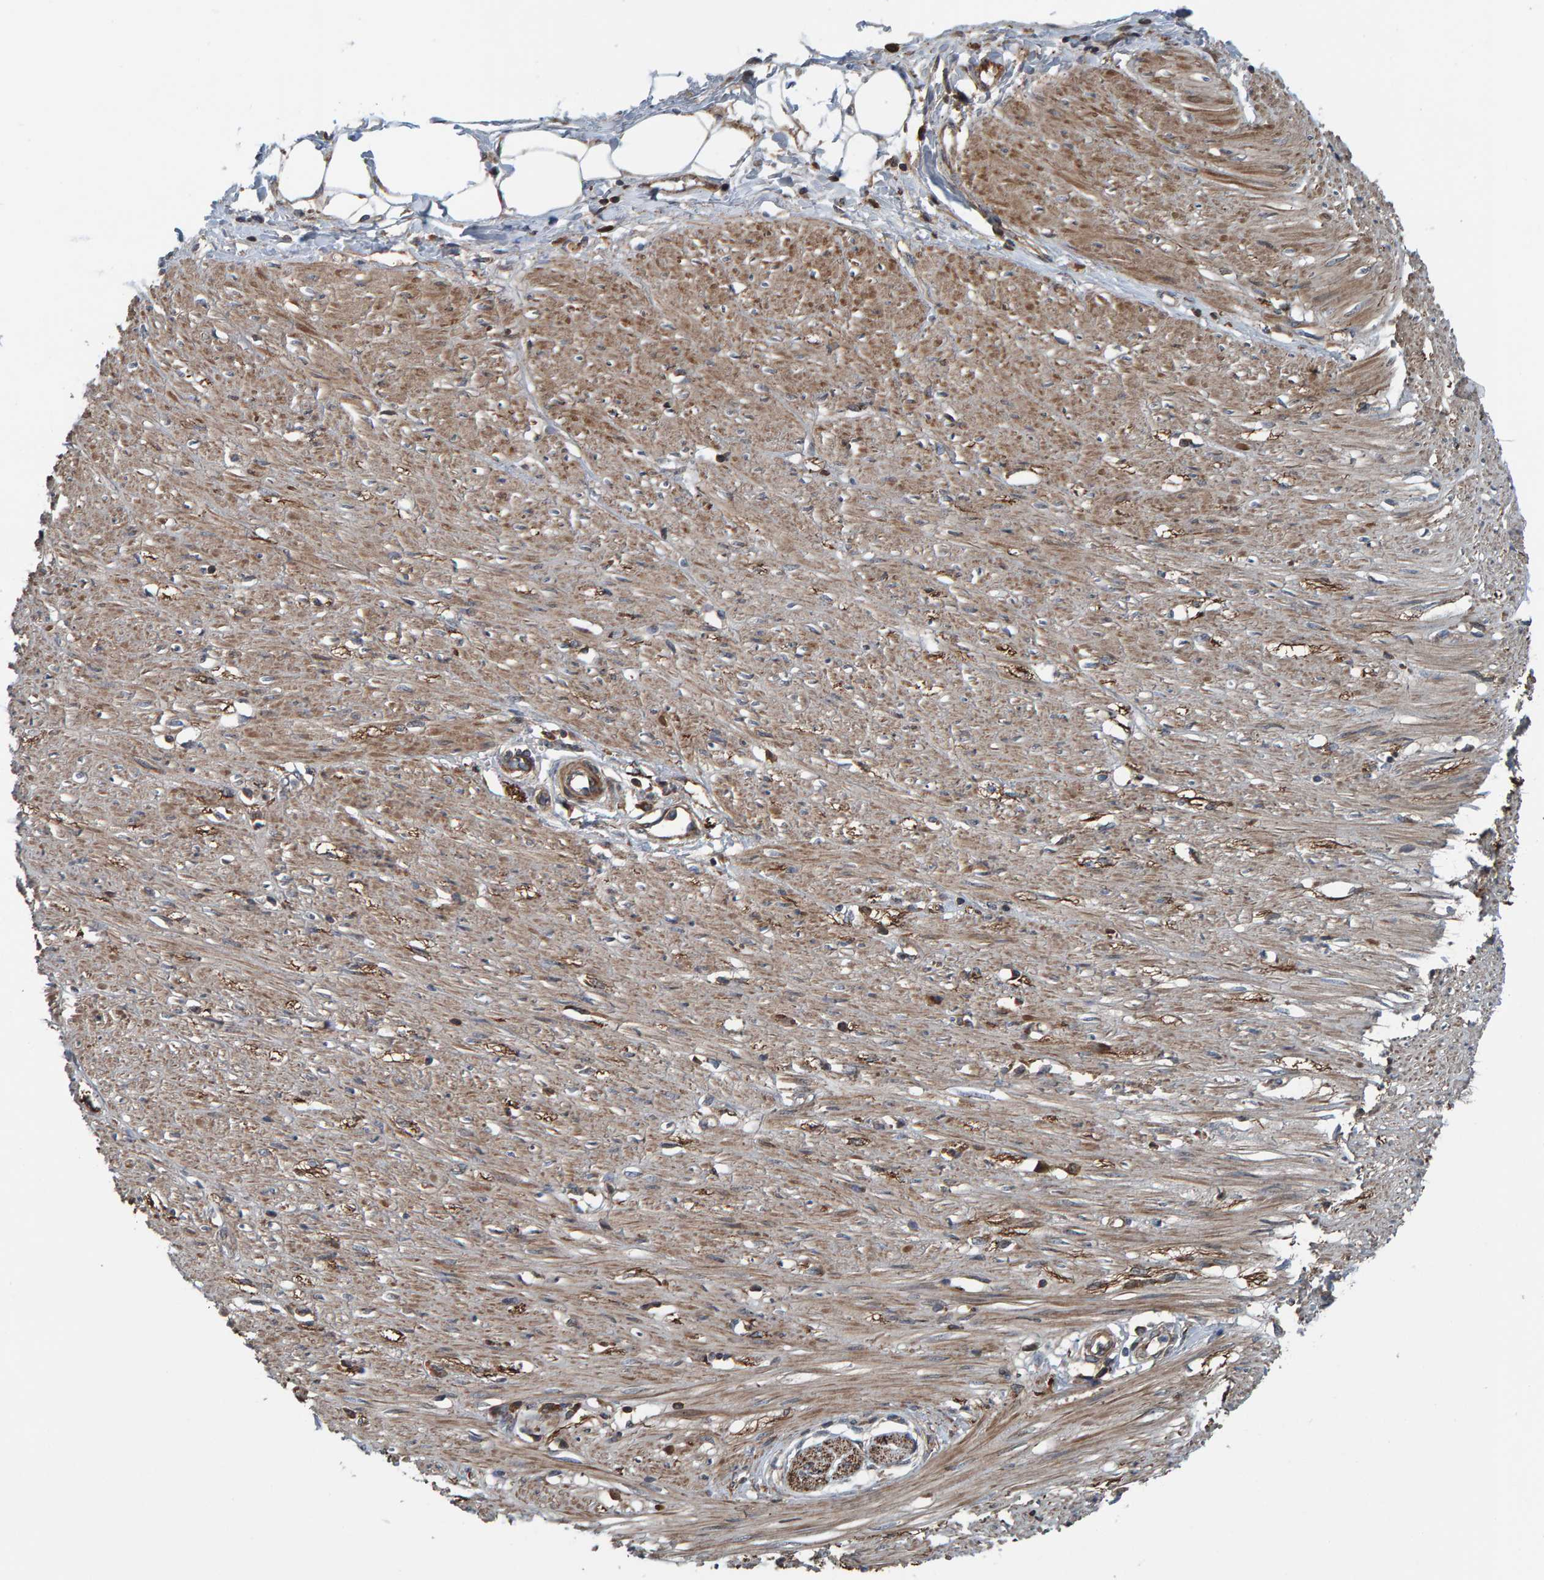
{"staining": {"intensity": "moderate", "quantity": ">75%", "location": "cytoplasmic/membranous"}, "tissue": "adipose tissue", "cell_type": "Adipocytes", "image_type": "normal", "snomed": [{"axis": "morphology", "description": "Normal tissue, NOS"}, {"axis": "morphology", "description": "Adenocarcinoma, NOS"}, {"axis": "topography", "description": "Colon"}, {"axis": "topography", "description": "Peripheral nerve tissue"}], "caption": "Moderate cytoplasmic/membranous positivity for a protein is appreciated in approximately >75% of adipocytes of normal adipose tissue using immunohistochemistry (IHC).", "gene": "CUEDC1", "patient": {"sex": "male", "age": 14}}